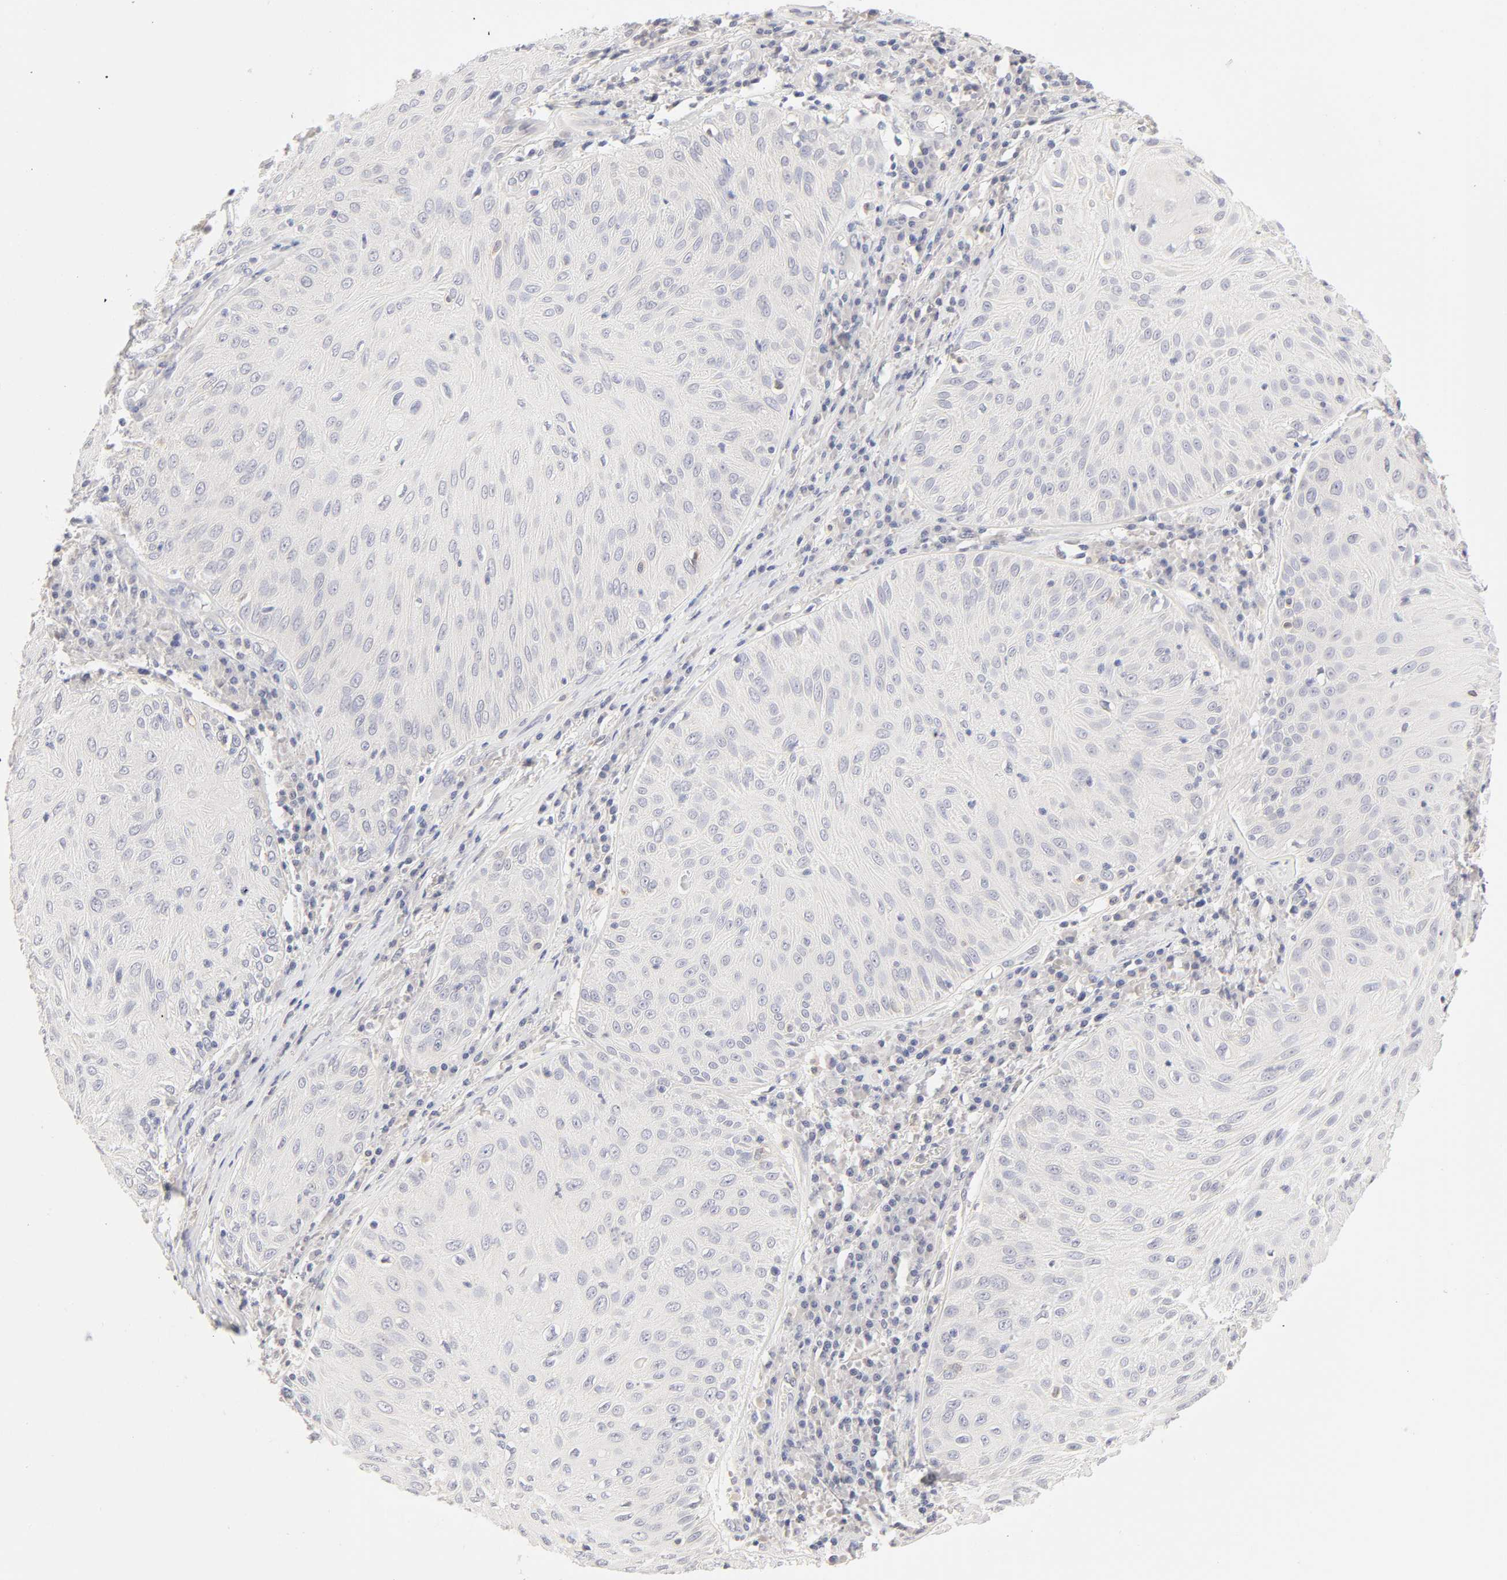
{"staining": {"intensity": "negative", "quantity": "none", "location": "none"}, "tissue": "skin cancer", "cell_type": "Tumor cells", "image_type": "cancer", "snomed": [{"axis": "morphology", "description": "Squamous cell carcinoma, NOS"}, {"axis": "topography", "description": "Skin"}], "caption": "This is an immunohistochemistry (IHC) image of squamous cell carcinoma (skin). There is no positivity in tumor cells.", "gene": "CYP4B1", "patient": {"sex": "male", "age": 65}}